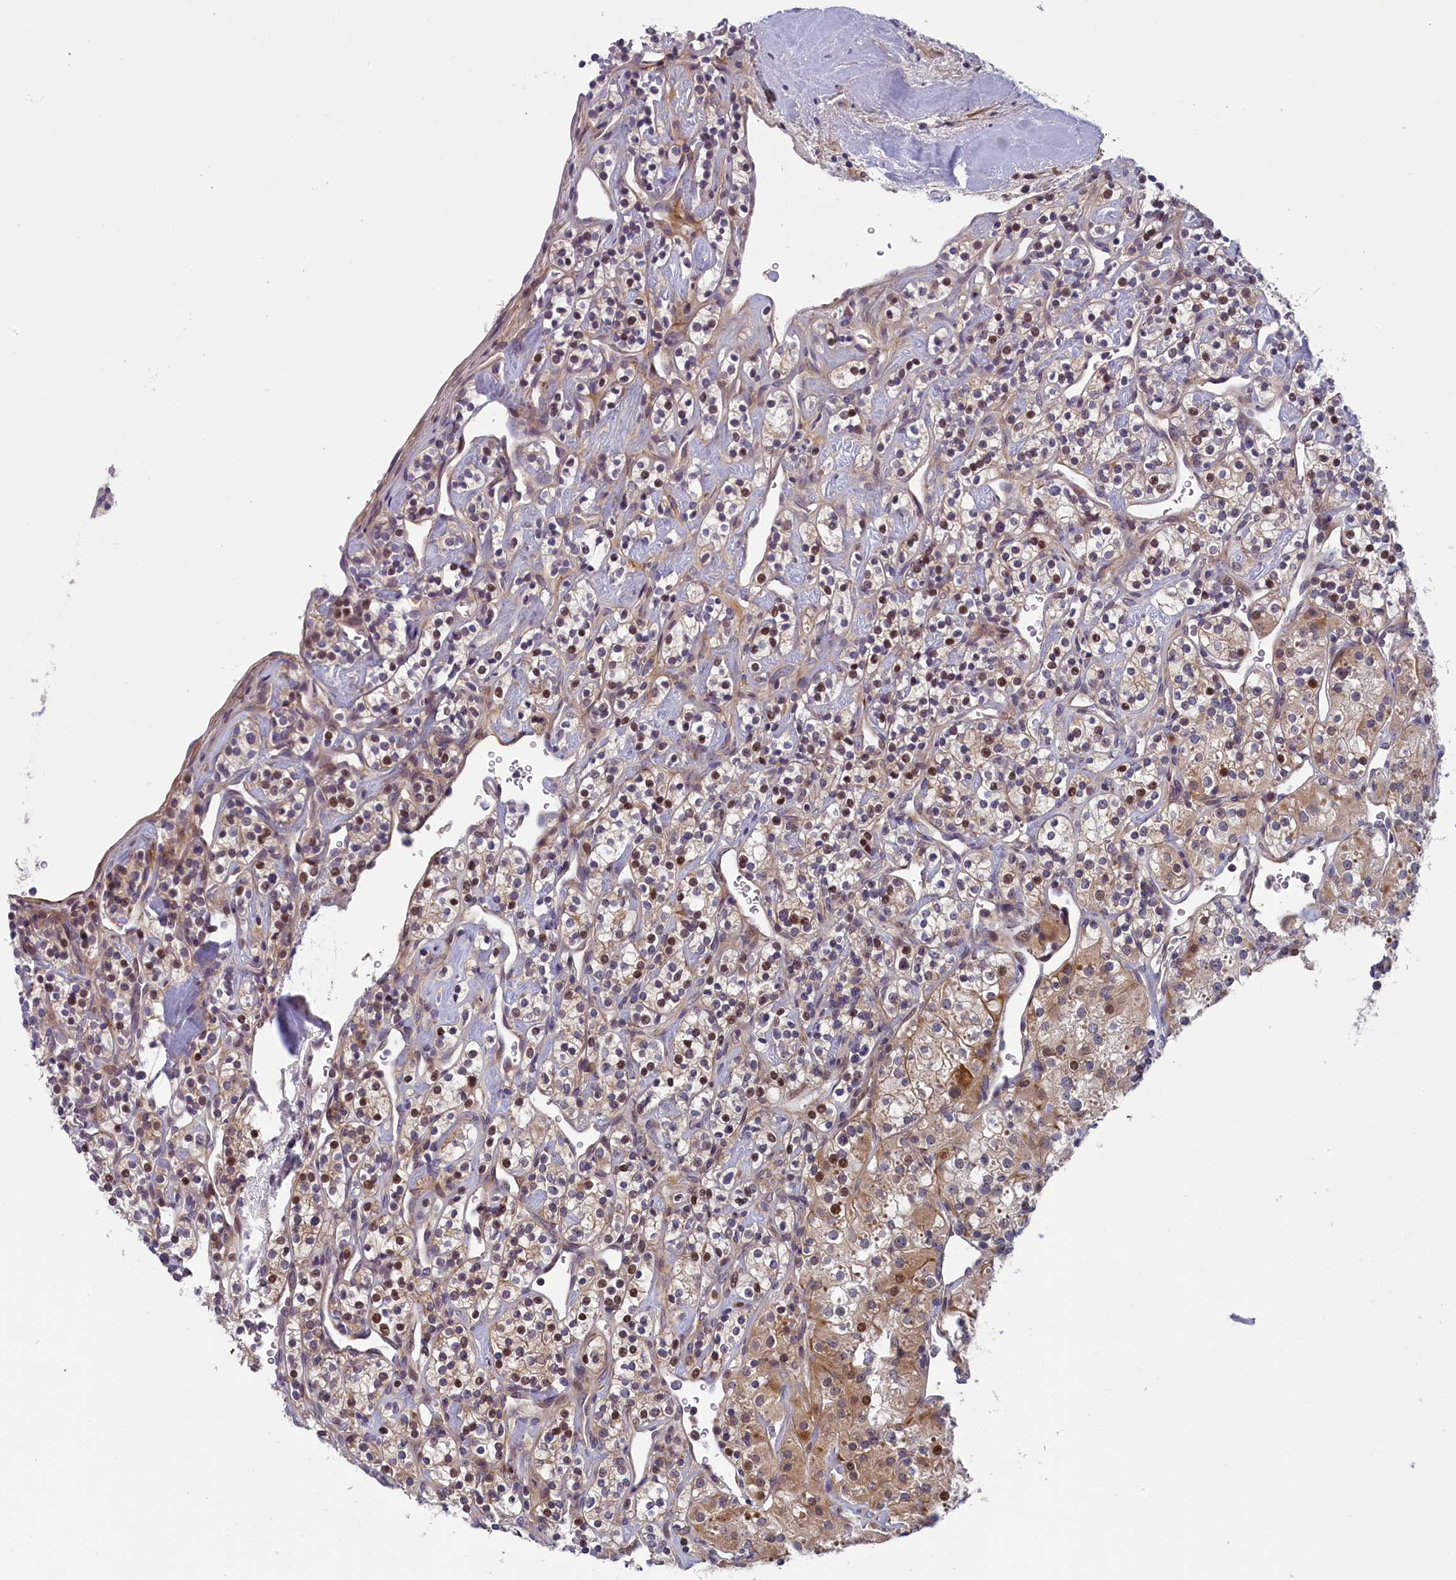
{"staining": {"intensity": "moderate", "quantity": "<25%", "location": "cytoplasmic/membranous,nuclear"}, "tissue": "renal cancer", "cell_type": "Tumor cells", "image_type": "cancer", "snomed": [{"axis": "morphology", "description": "Adenocarcinoma, NOS"}, {"axis": "topography", "description": "Kidney"}], "caption": "This micrograph shows IHC staining of adenocarcinoma (renal), with low moderate cytoplasmic/membranous and nuclear staining in about <25% of tumor cells.", "gene": "ANKRD39", "patient": {"sex": "male", "age": 77}}